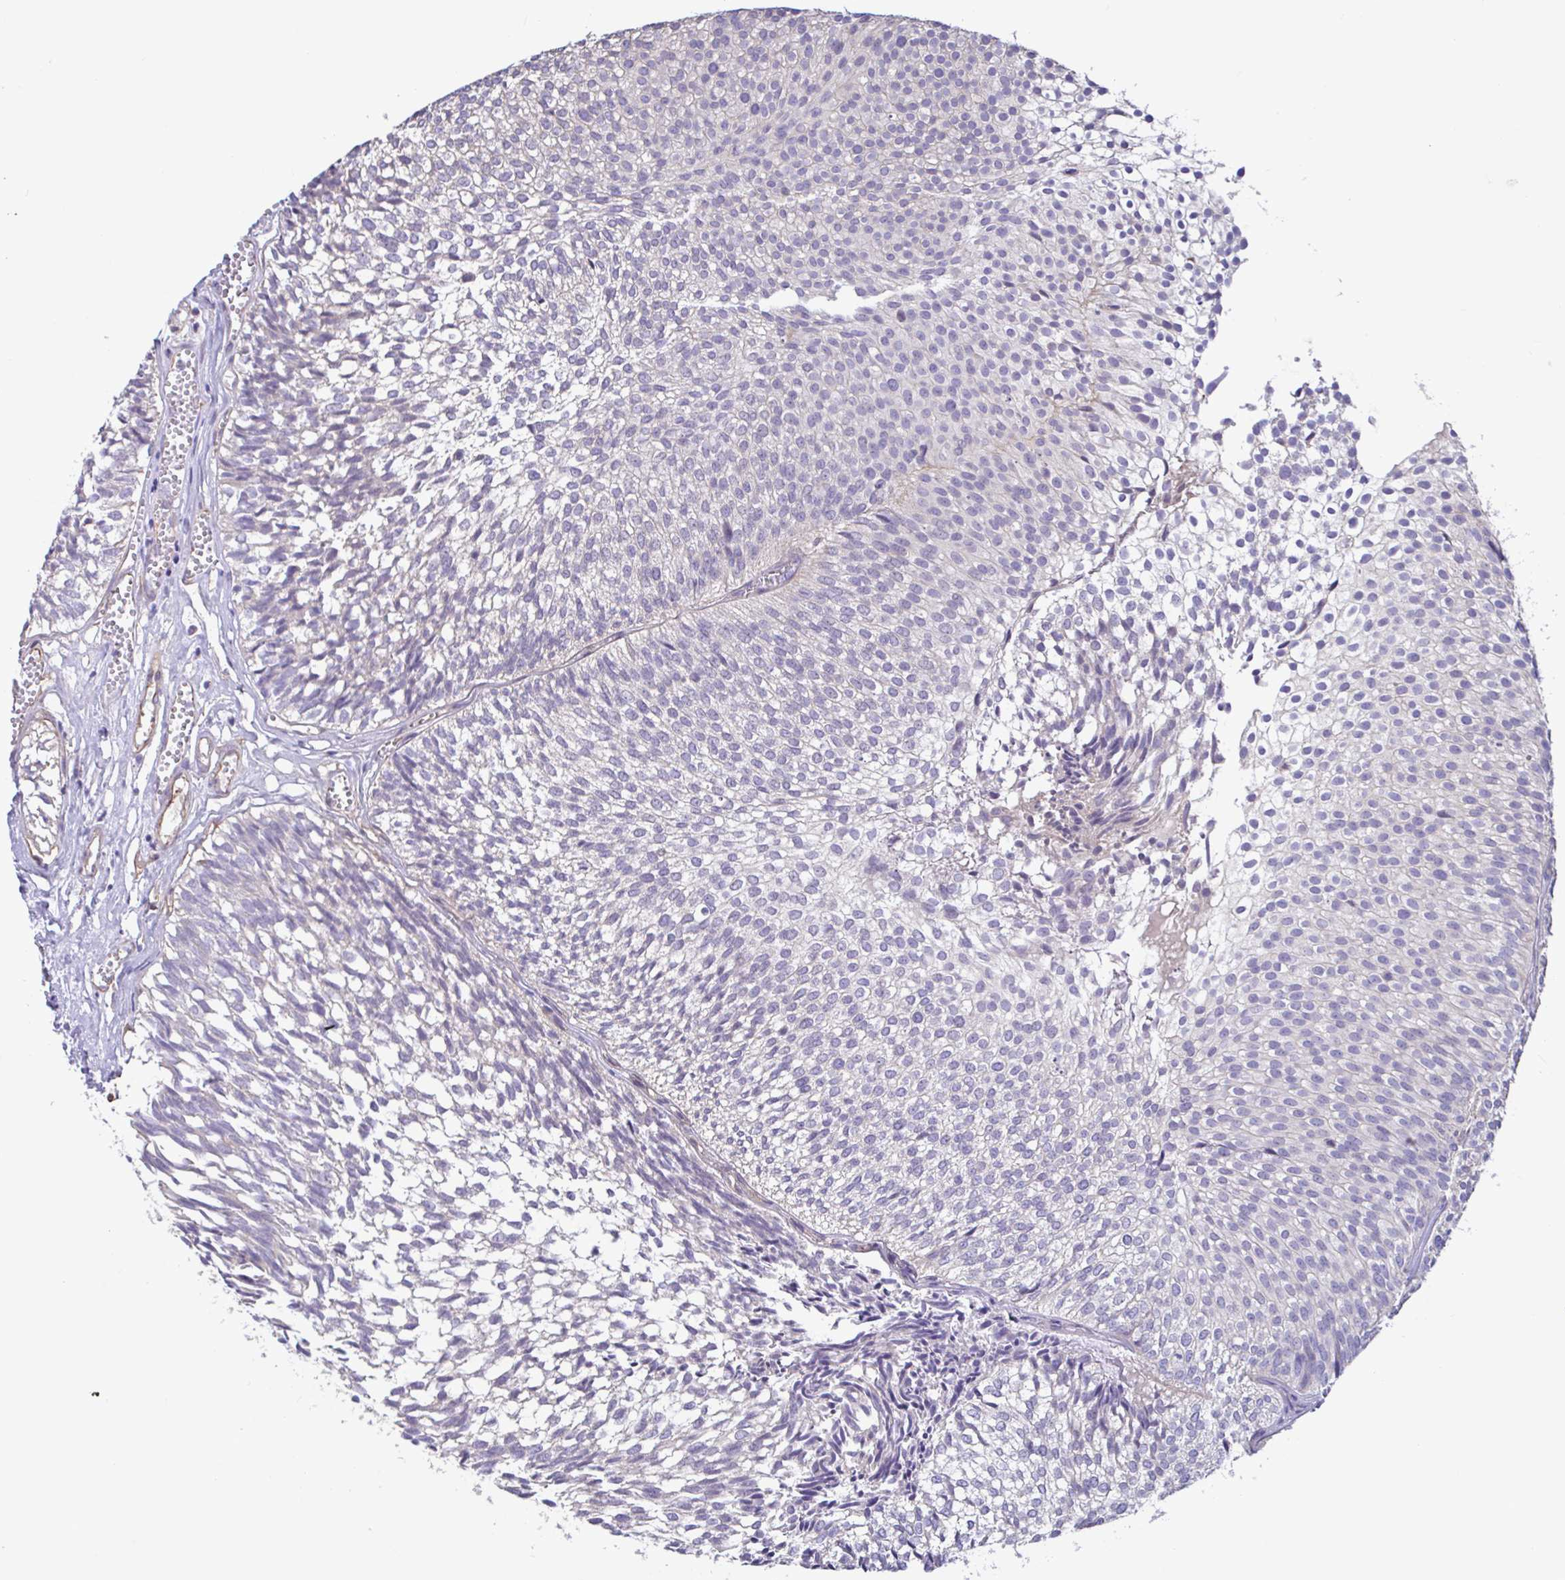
{"staining": {"intensity": "negative", "quantity": "none", "location": "none"}, "tissue": "urothelial cancer", "cell_type": "Tumor cells", "image_type": "cancer", "snomed": [{"axis": "morphology", "description": "Urothelial carcinoma, Low grade"}, {"axis": "topography", "description": "Urinary bladder"}], "caption": "This is a micrograph of immunohistochemistry staining of urothelial cancer, which shows no staining in tumor cells.", "gene": "PLCD4", "patient": {"sex": "male", "age": 91}}